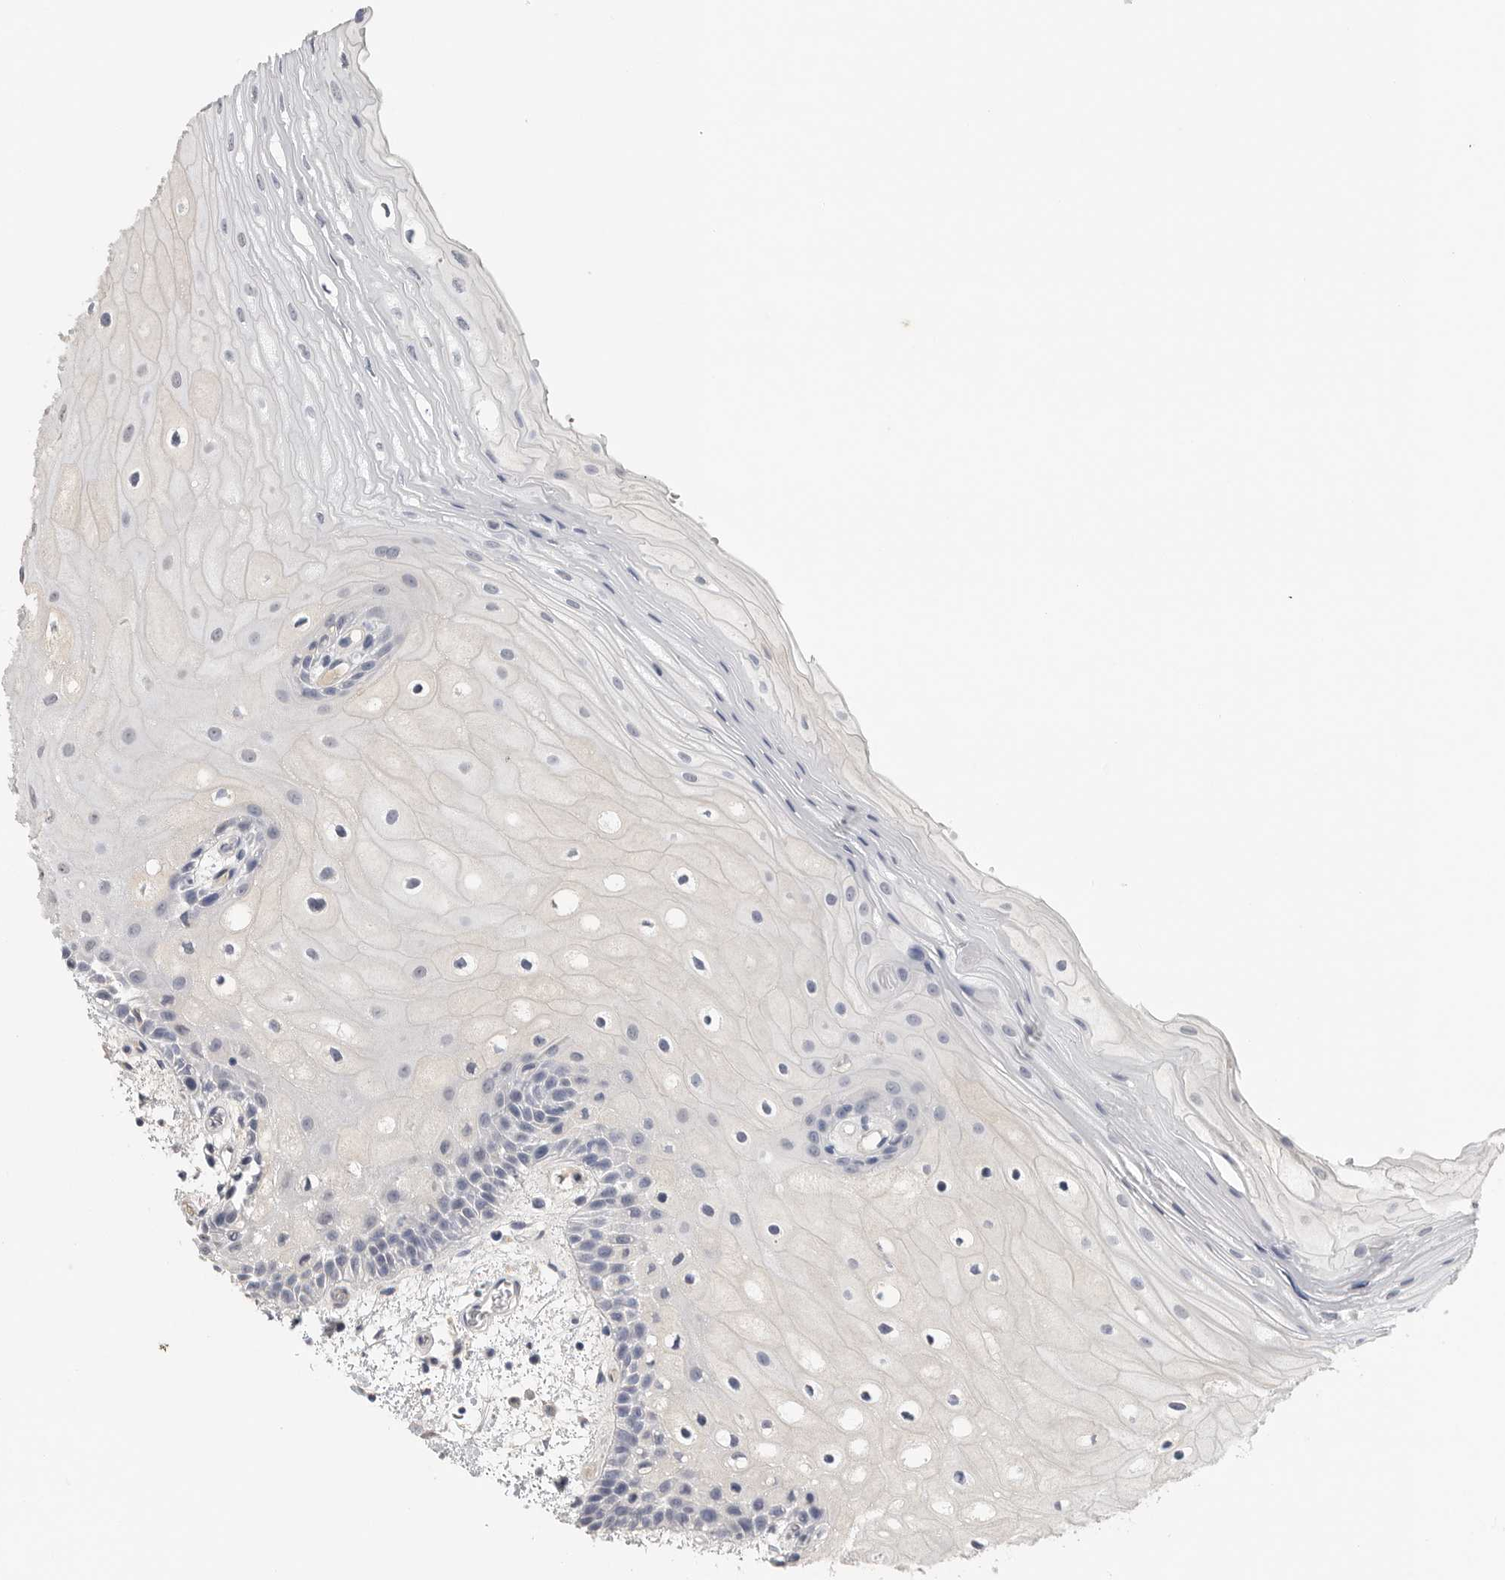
{"staining": {"intensity": "negative", "quantity": "none", "location": "none"}, "tissue": "oral mucosa", "cell_type": "Squamous epithelial cells", "image_type": "normal", "snomed": [{"axis": "morphology", "description": "Normal tissue, NOS"}, {"axis": "topography", "description": "Oral tissue"}], "caption": "The histopathology image shows no significant expression in squamous epithelial cells of oral mucosa.", "gene": "FABP6", "patient": {"sex": "male", "age": 52}}